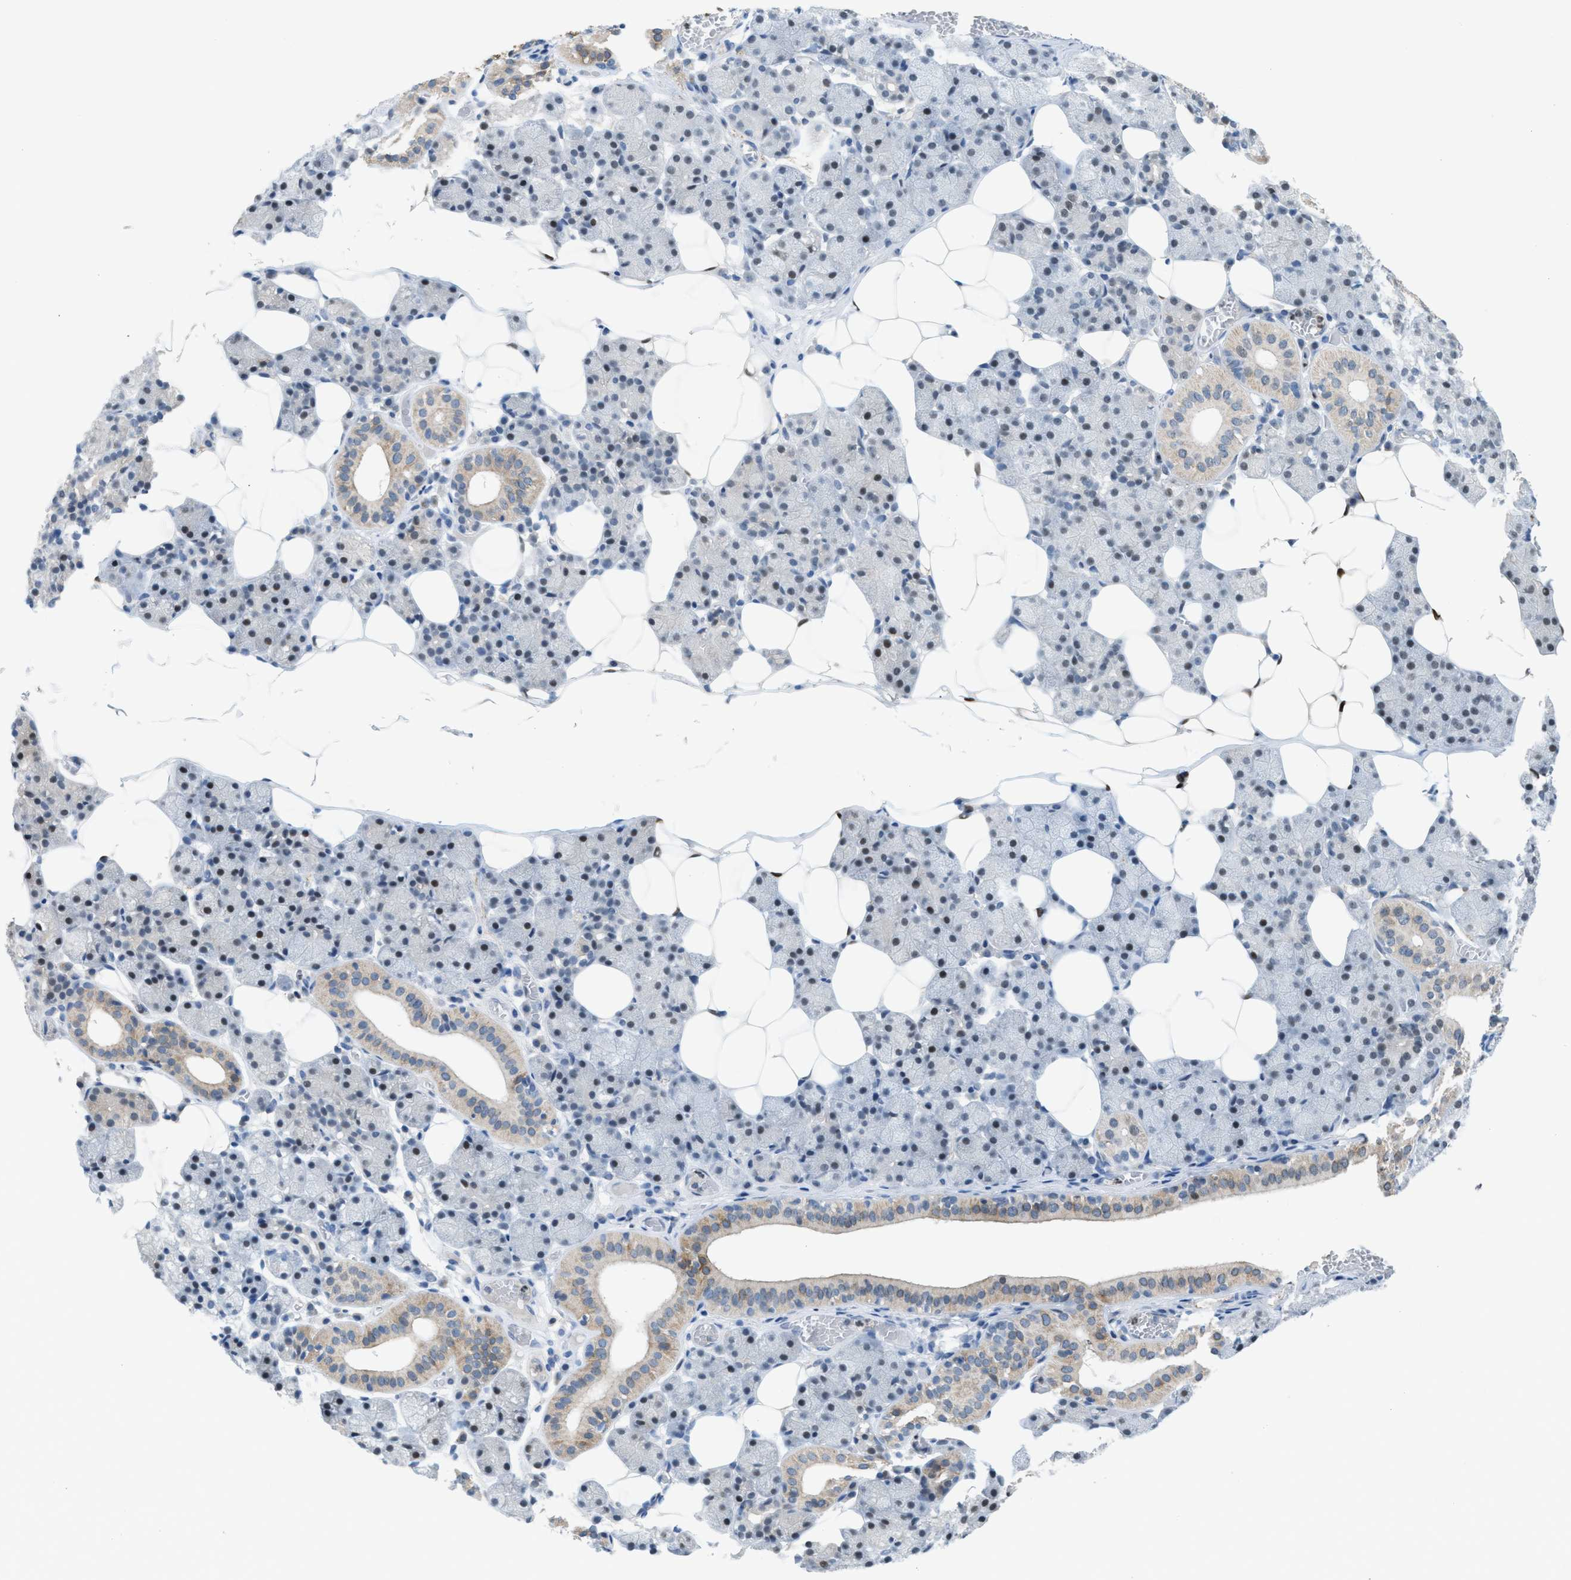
{"staining": {"intensity": "weak", "quantity": "<25%", "location": "cytoplasmic/membranous"}, "tissue": "salivary gland", "cell_type": "Glandular cells", "image_type": "normal", "snomed": [{"axis": "morphology", "description": "Normal tissue, NOS"}, {"axis": "topography", "description": "Salivary gland"}], "caption": "Immunohistochemistry (IHC) micrograph of normal human salivary gland stained for a protein (brown), which shows no staining in glandular cells.", "gene": "PPM1D", "patient": {"sex": "female", "age": 33}}